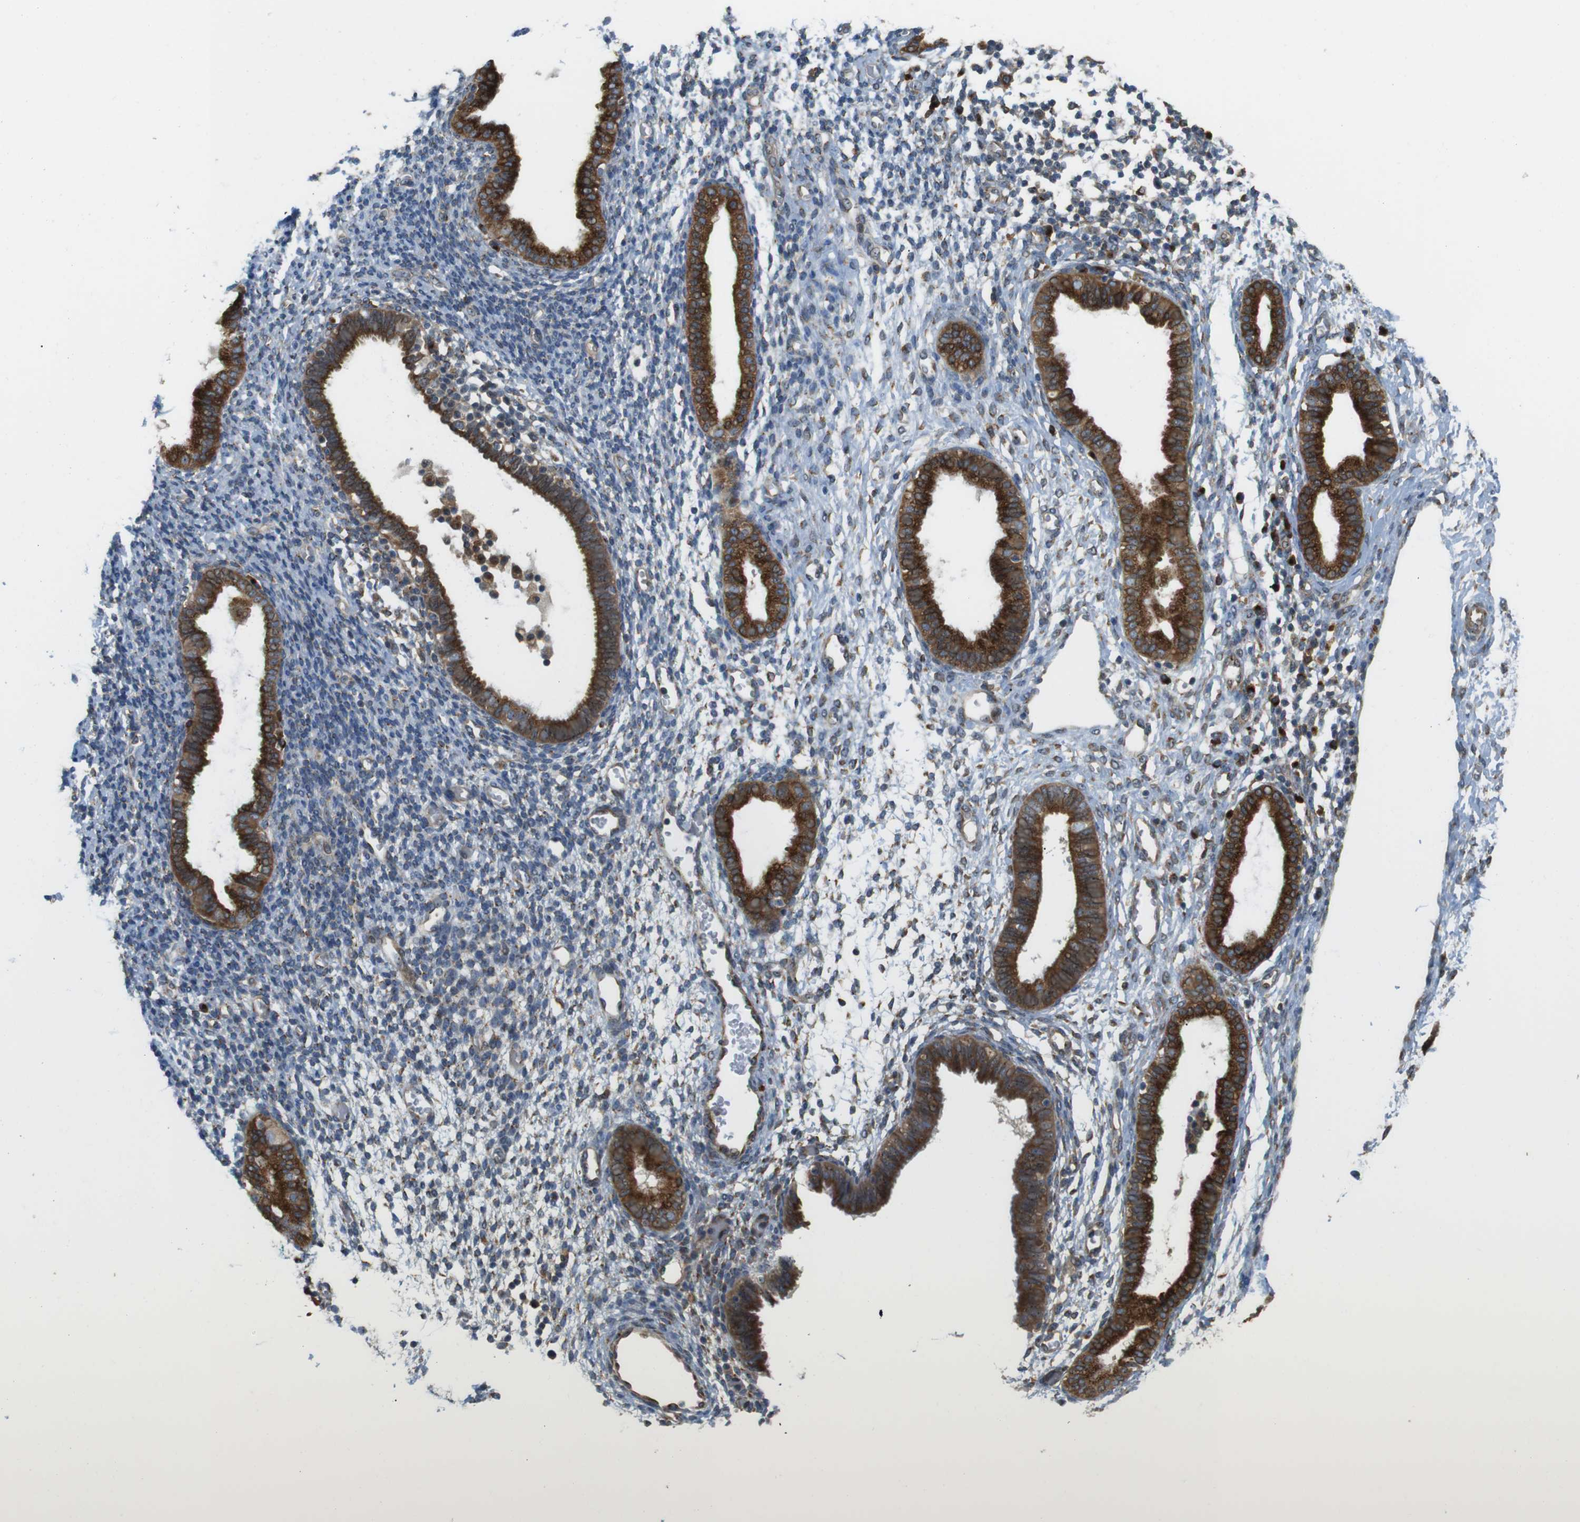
{"staining": {"intensity": "negative", "quantity": "none", "location": "none"}, "tissue": "endometrium", "cell_type": "Cells in endometrial stroma", "image_type": "normal", "snomed": [{"axis": "morphology", "description": "Normal tissue, NOS"}, {"axis": "topography", "description": "Endometrium"}], "caption": "Unremarkable endometrium was stained to show a protein in brown. There is no significant expression in cells in endometrial stroma.", "gene": "TMEM143", "patient": {"sex": "female", "age": 61}}